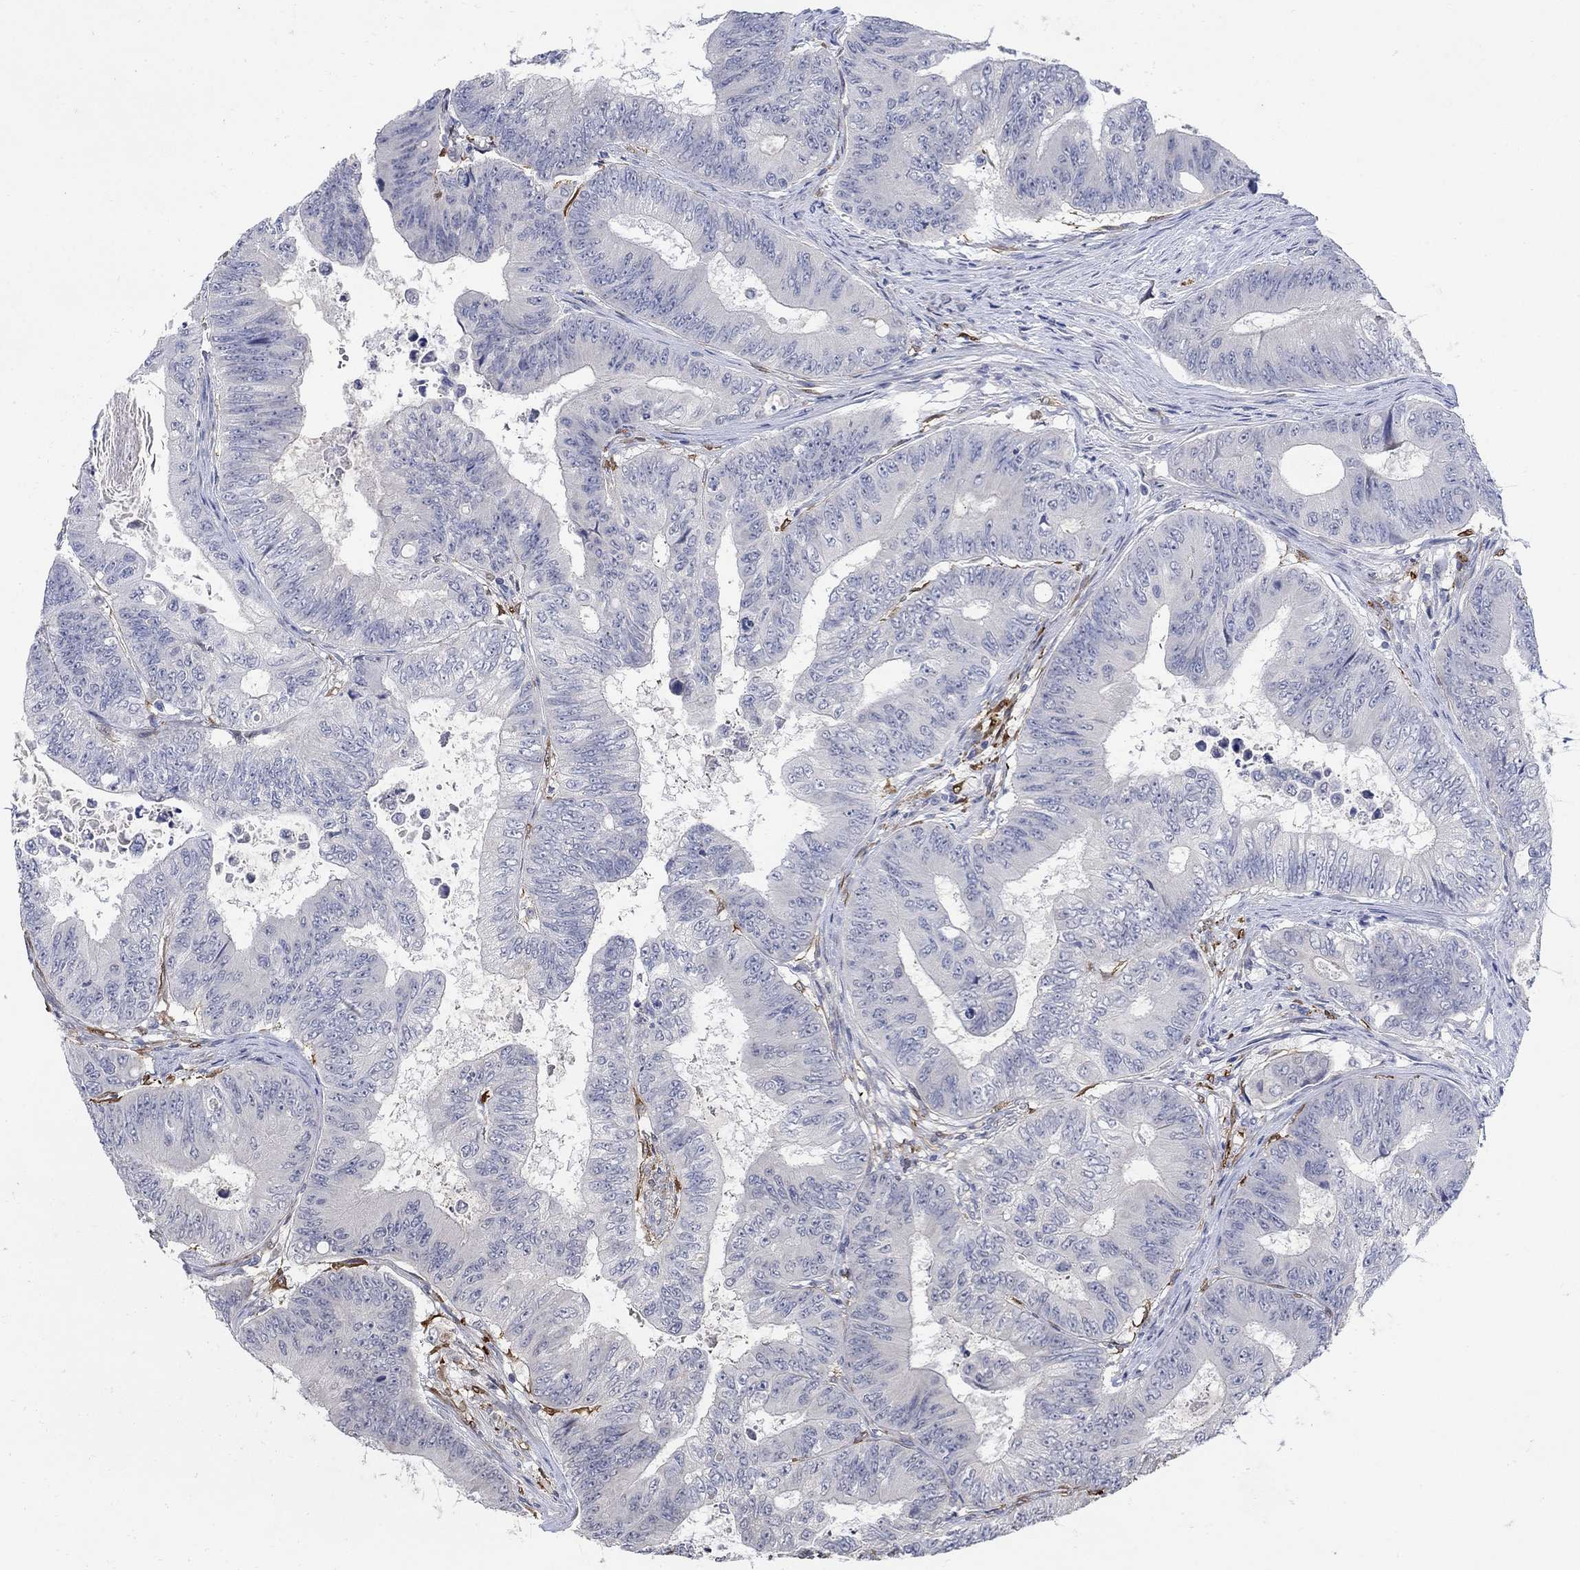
{"staining": {"intensity": "negative", "quantity": "none", "location": "none"}, "tissue": "colorectal cancer", "cell_type": "Tumor cells", "image_type": "cancer", "snomed": [{"axis": "morphology", "description": "Adenocarcinoma, NOS"}, {"axis": "topography", "description": "Colon"}], "caption": "Immunohistochemical staining of colorectal cancer exhibits no significant staining in tumor cells.", "gene": "TGM2", "patient": {"sex": "female", "age": 48}}